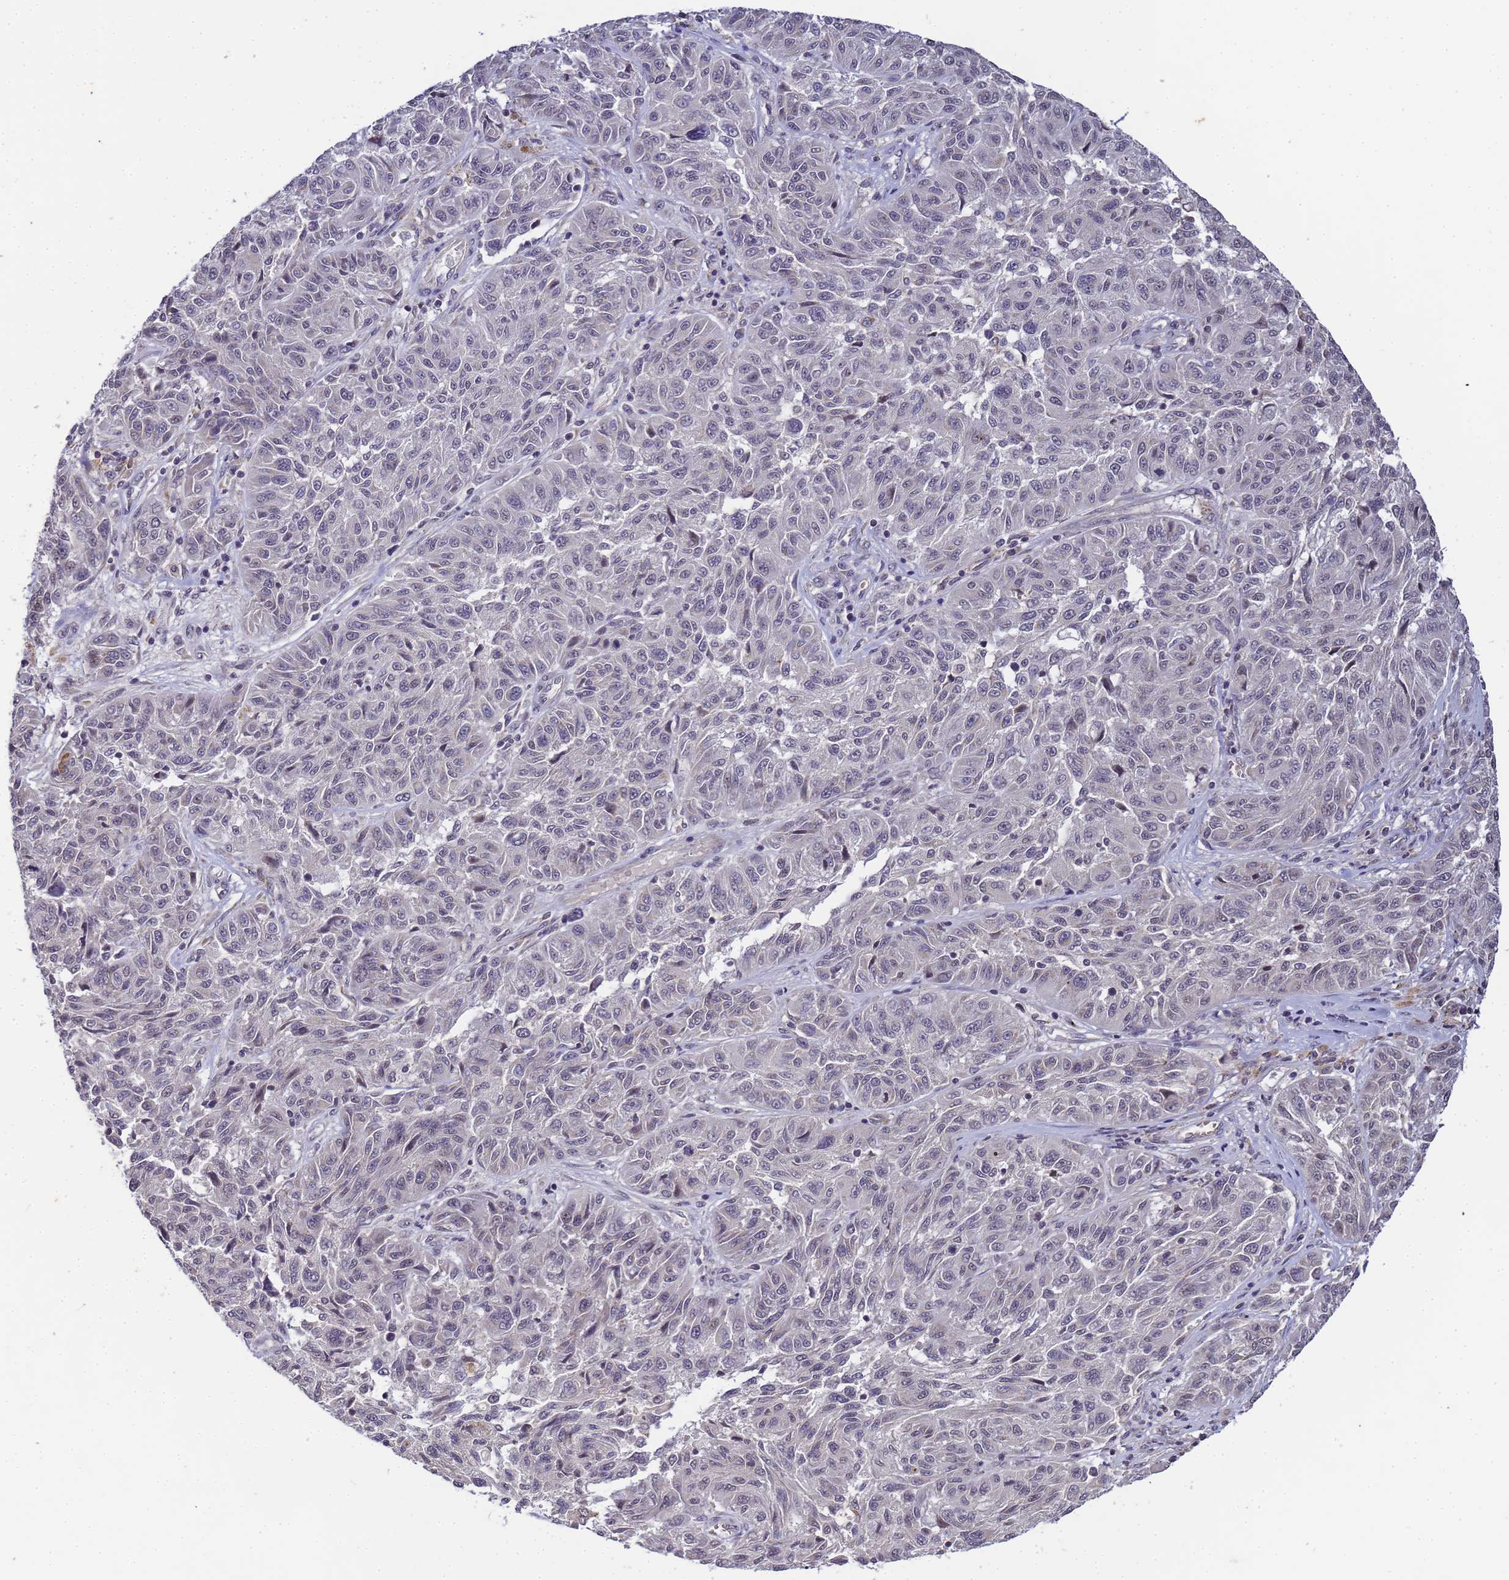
{"staining": {"intensity": "negative", "quantity": "none", "location": "none"}, "tissue": "melanoma", "cell_type": "Tumor cells", "image_type": "cancer", "snomed": [{"axis": "morphology", "description": "Malignant melanoma, NOS"}, {"axis": "topography", "description": "Skin"}], "caption": "Image shows no protein staining in tumor cells of malignant melanoma tissue.", "gene": "MYL7", "patient": {"sex": "male", "age": 53}}